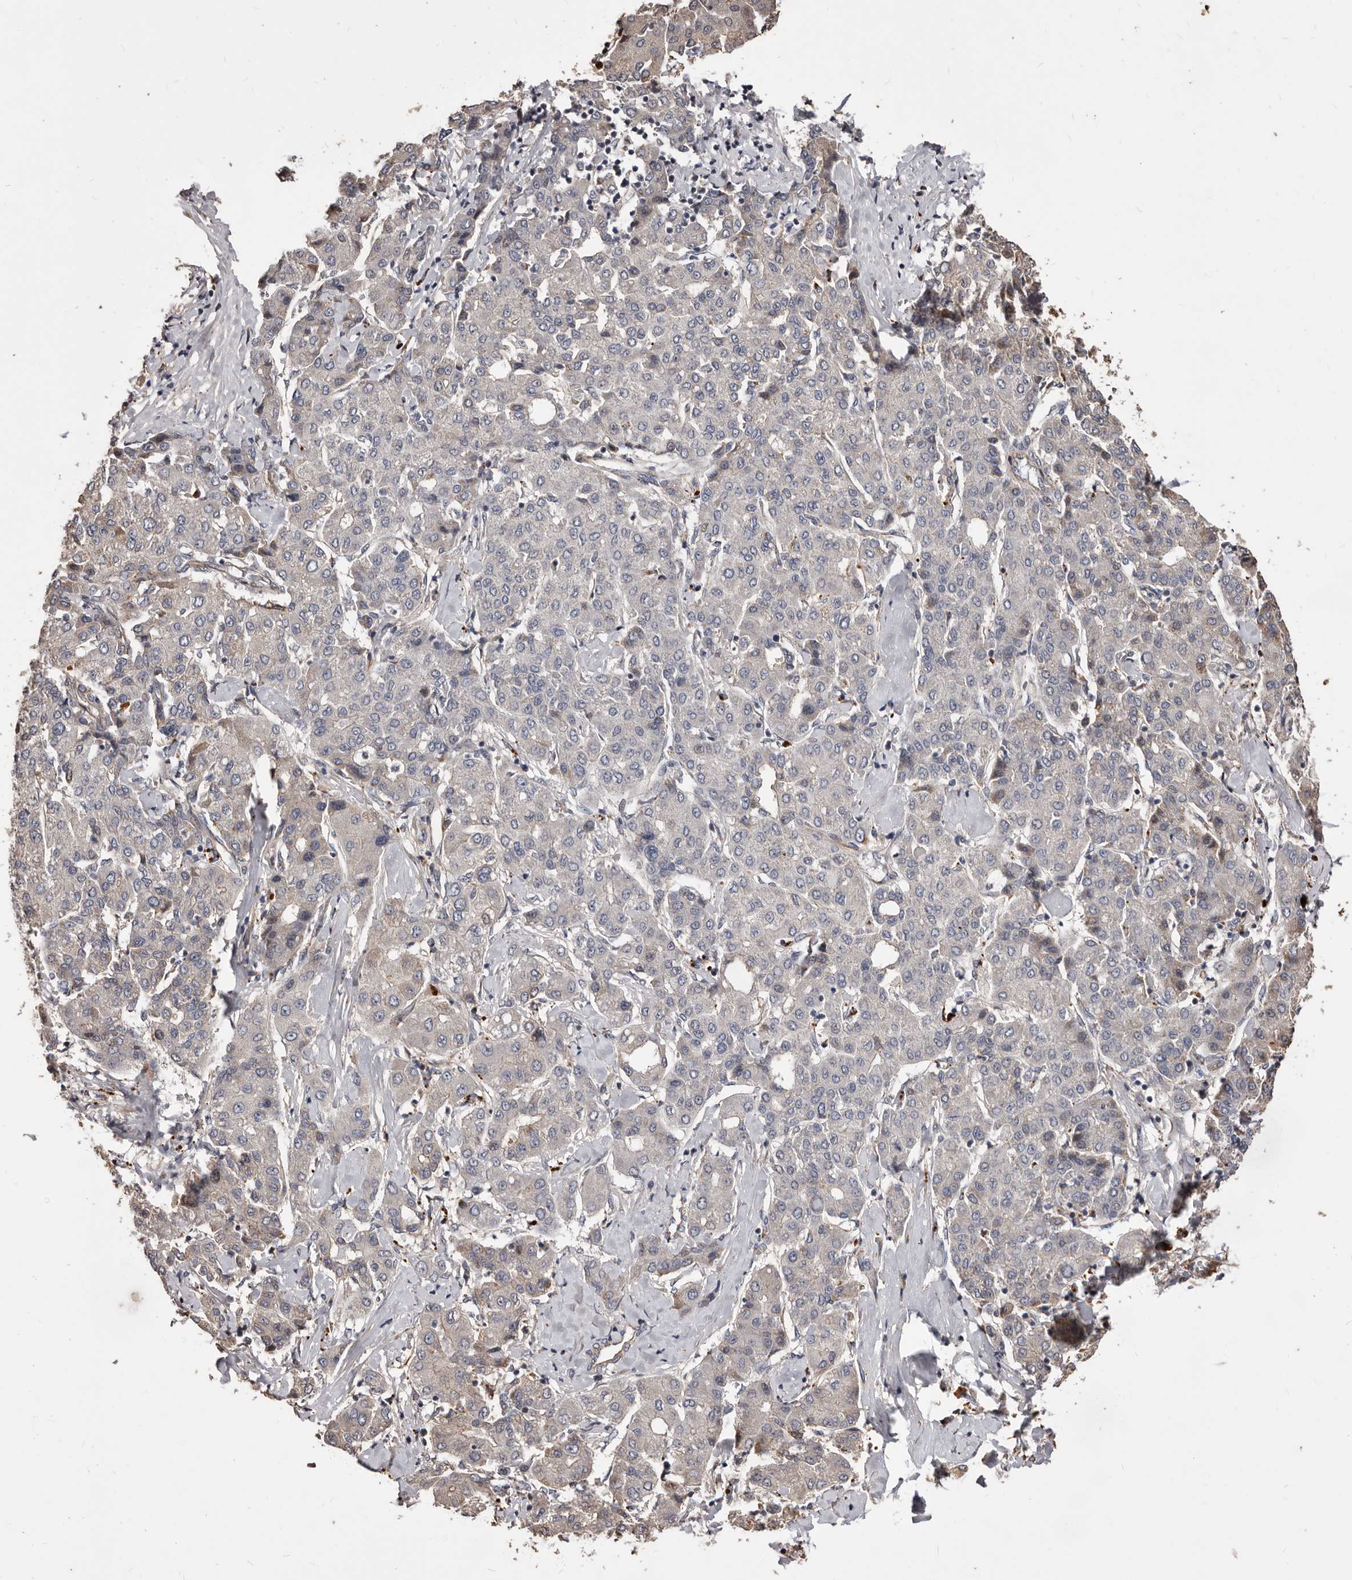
{"staining": {"intensity": "negative", "quantity": "none", "location": "none"}, "tissue": "liver cancer", "cell_type": "Tumor cells", "image_type": "cancer", "snomed": [{"axis": "morphology", "description": "Carcinoma, Hepatocellular, NOS"}, {"axis": "topography", "description": "Liver"}], "caption": "The immunohistochemistry image has no significant staining in tumor cells of hepatocellular carcinoma (liver) tissue.", "gene": "ALPK1", "patient": {"sex": "male", "age": 65}}